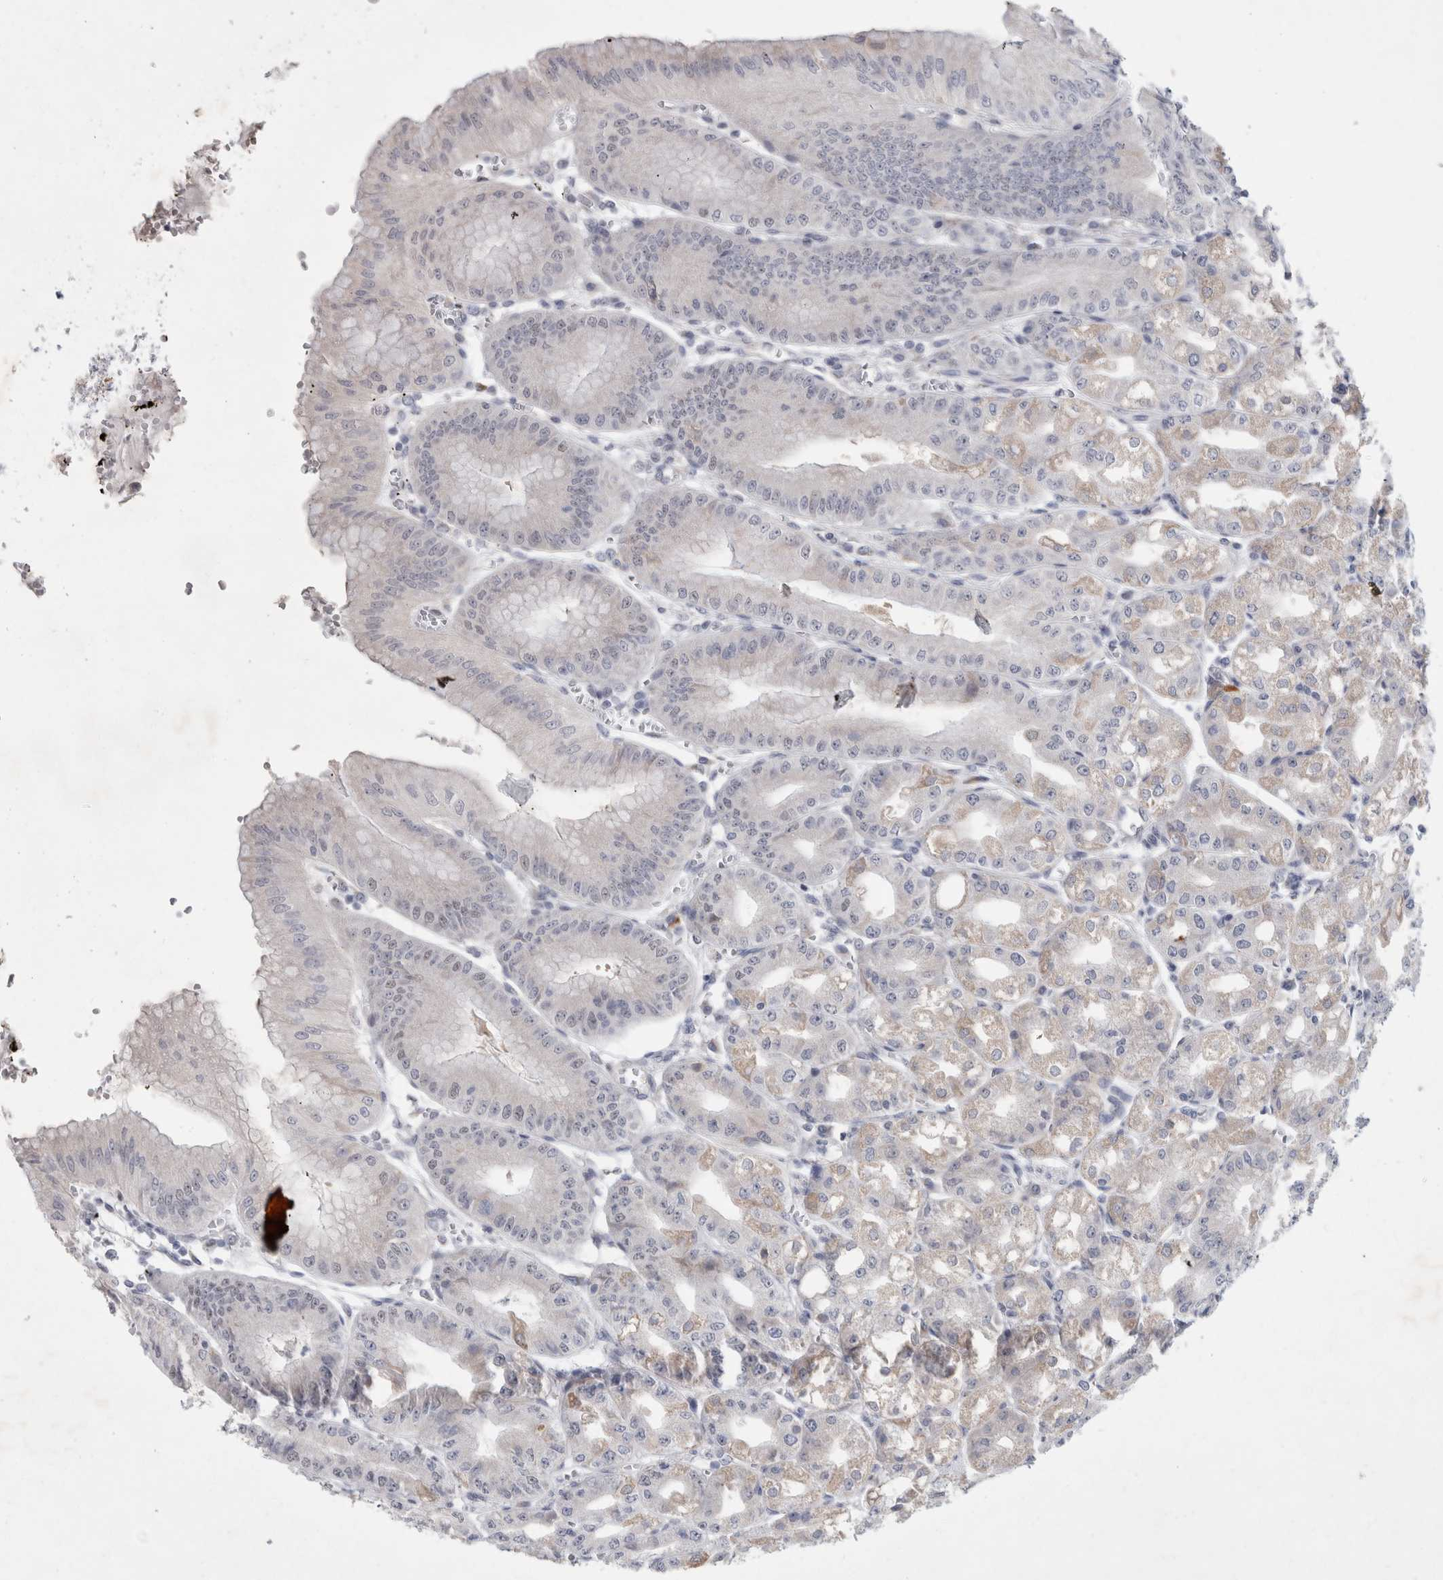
{"staining": {"intensity": "weak", "quantity": "25%-75%", "location": "cytoplasmic/membranous,nuclear"}, "tissue": "stomach", "cell_type": "Glandular cells", "image_type": "normal", "snomed": [{"axis": "morphology", "description": "Normal tissue, NOS"}, {"axis": "topography", "description": "Stomach, lower"}], "caption": "High-power microscopy captured an immunohistochemistry (IHC) photomicrograph of benign stomach, revealing weak cytoplasmic/membranous,nuclear staining in about 25%-75% of glandular cells. The staining is performed using DAB (3,3'-diaminobenzidine) brown chromogen to label protein expression. The nuclei are counter-stained blue using hematoxylin.", "gene": "NIPA1", "patient": {"sex": "male", "age": 71}}